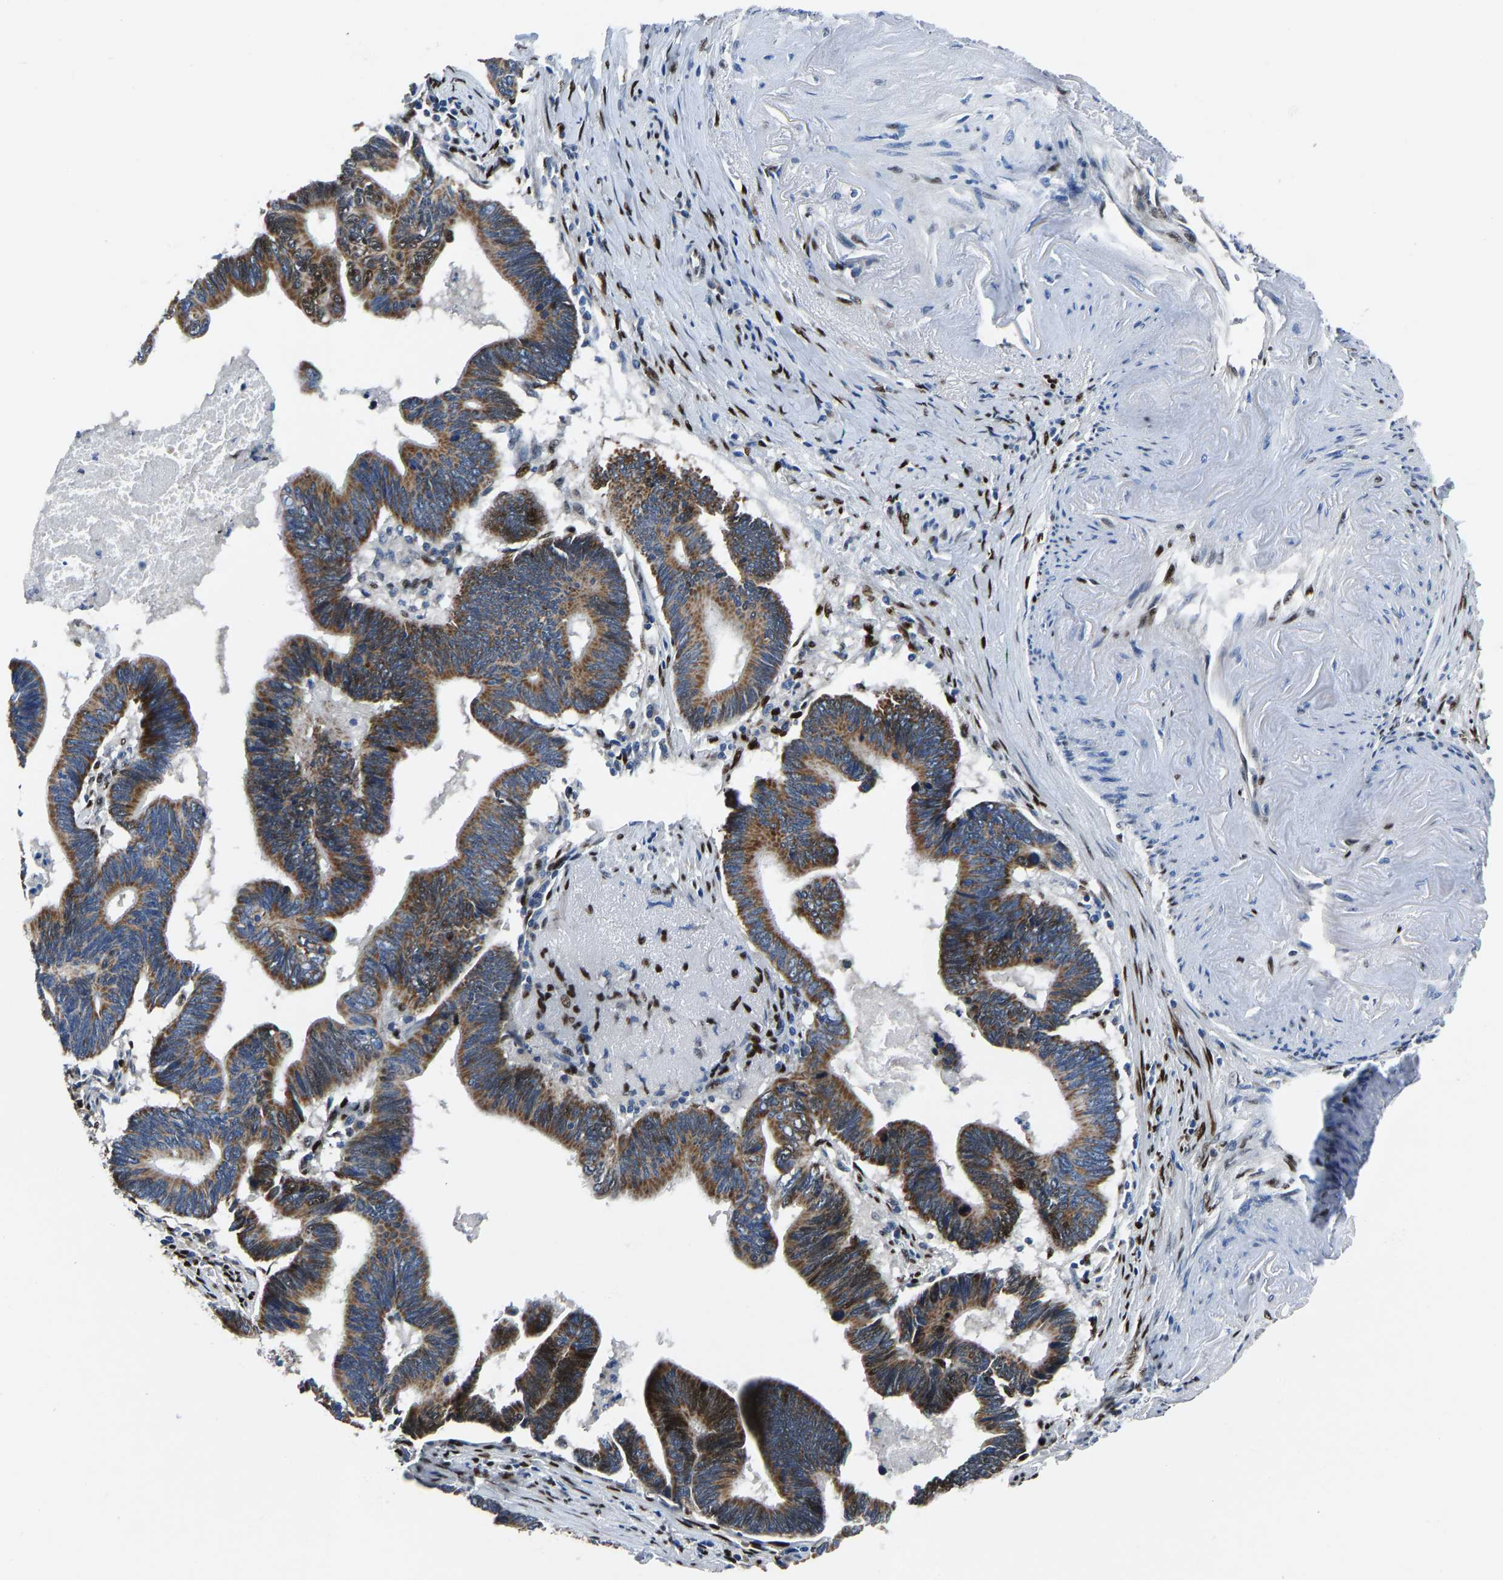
{"staining": {"intensity": "strong", "quantity": ">75%", "location": "cytoplasmic/membranous"}, "tissue": "pancreatic cancer", "cell_type": "Tumor cells", "image_type": "cancer", "snomed": [{"axis": "morphology", "description": "Adenocarcinoma, NOS"}, {"axis": "topography", "description": "Pancreas"}], "caption": "The image displays staining of pancreatic adenocarcinoma, revealing strong cytoplasmic/membranous protein positivity (brown color) within tumor cells.", "gene": "EGR1", "patient": {"sex": "female", "age": 70}}